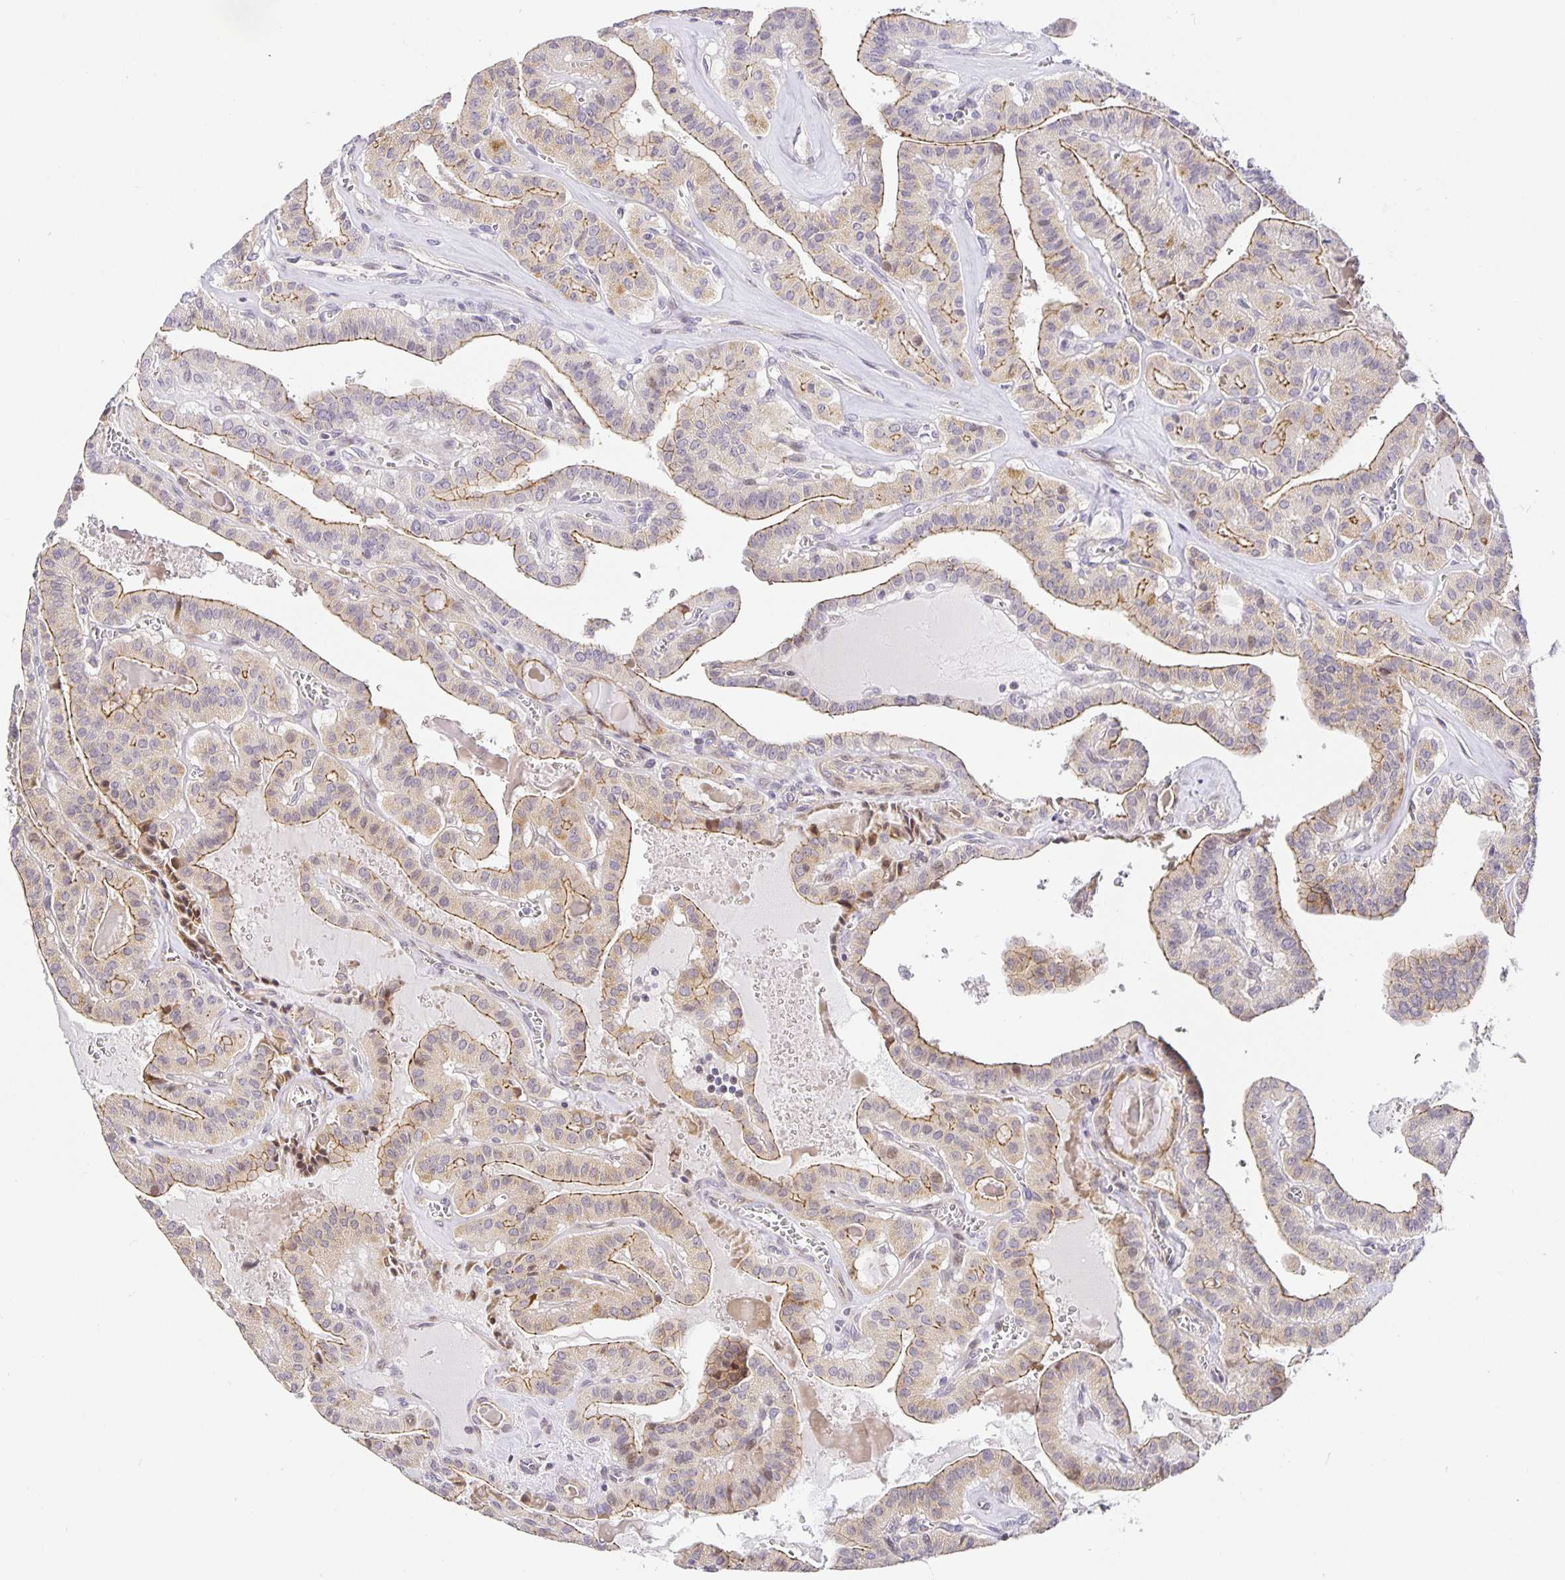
{"staining": {"intensity": "moderate", "quantity": "25%-75%", "location": "cytoplasmic/membranous"}, "tissue": "thyroid cancer", "cell_type": "Tumor cells", "image_type": "cancer", "snomed": [{"axis": "morphology", "description": "Papillary adenocarcinoma, NOS"}, {"axis": "topography", "description": "Thyroid gland"}], "caption": "Immunohistochemistry (DAB) staining of human papillary adenocarcinoma (thyroid) exhibits moderate cytoplasmic/membranous protein positivity in about 25%-75% of tumor cells.", "gene": "TJP3", "patient": {"sex": "male", "age": 52}}